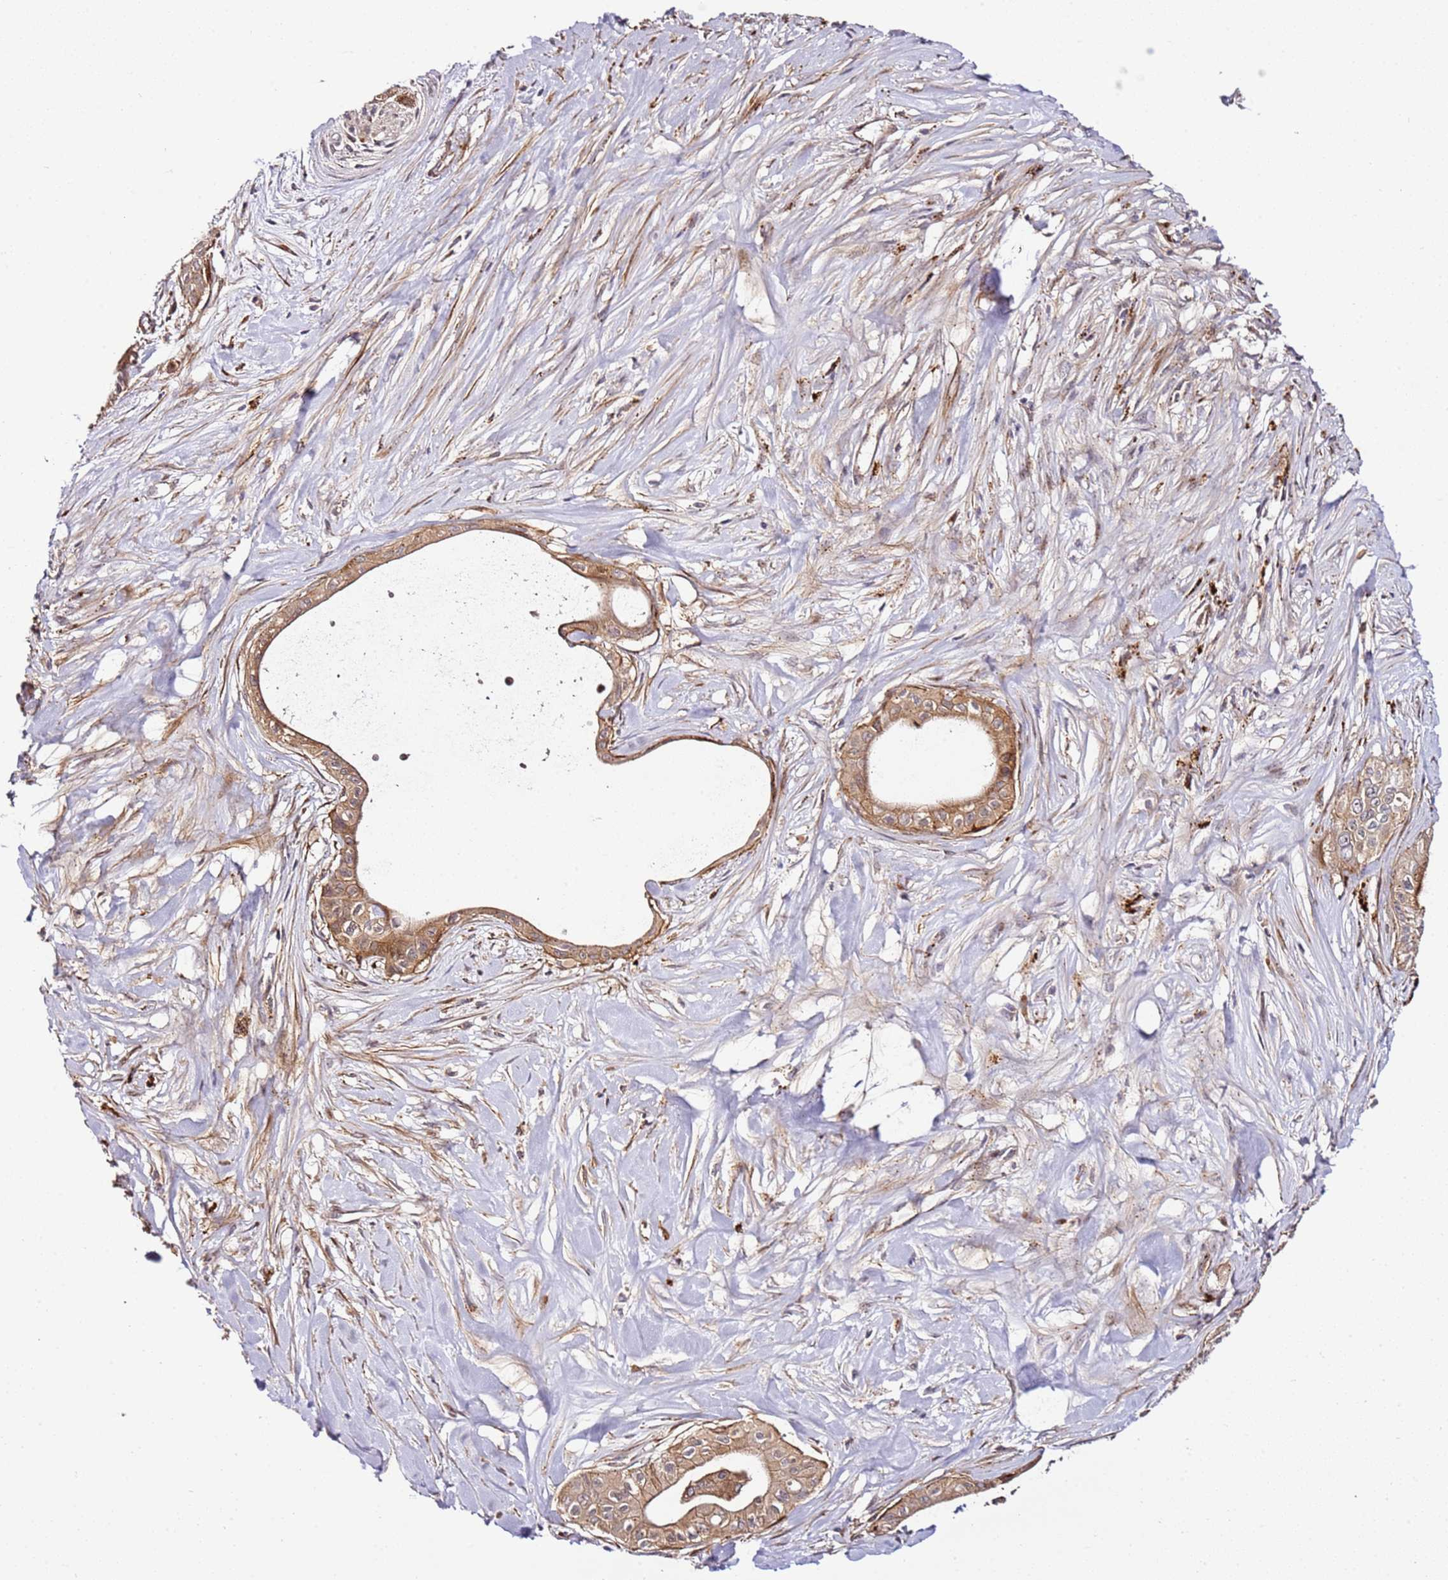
{"staining": {"intensity": "moderate", "quantity": ">75%", "location": "cytoplasmic/membranous"}, "tissue": "pancreatic cancer", "cell_type": "Tumor cells", "image_type": "cancer", "snomed": [{"axis": "morphology", "description": "Adenocarcinoma, NOS"}, {"axis": "topography", "description": "Pancreas"}], "caption": "A brown stain labels moderate cytoplasmic/membranous positivity of a protein in adenocarcinoma (pancreatic) tumor cells.", "gene": "PVRIG", "patient": {"sex": "male", "age": 78}}